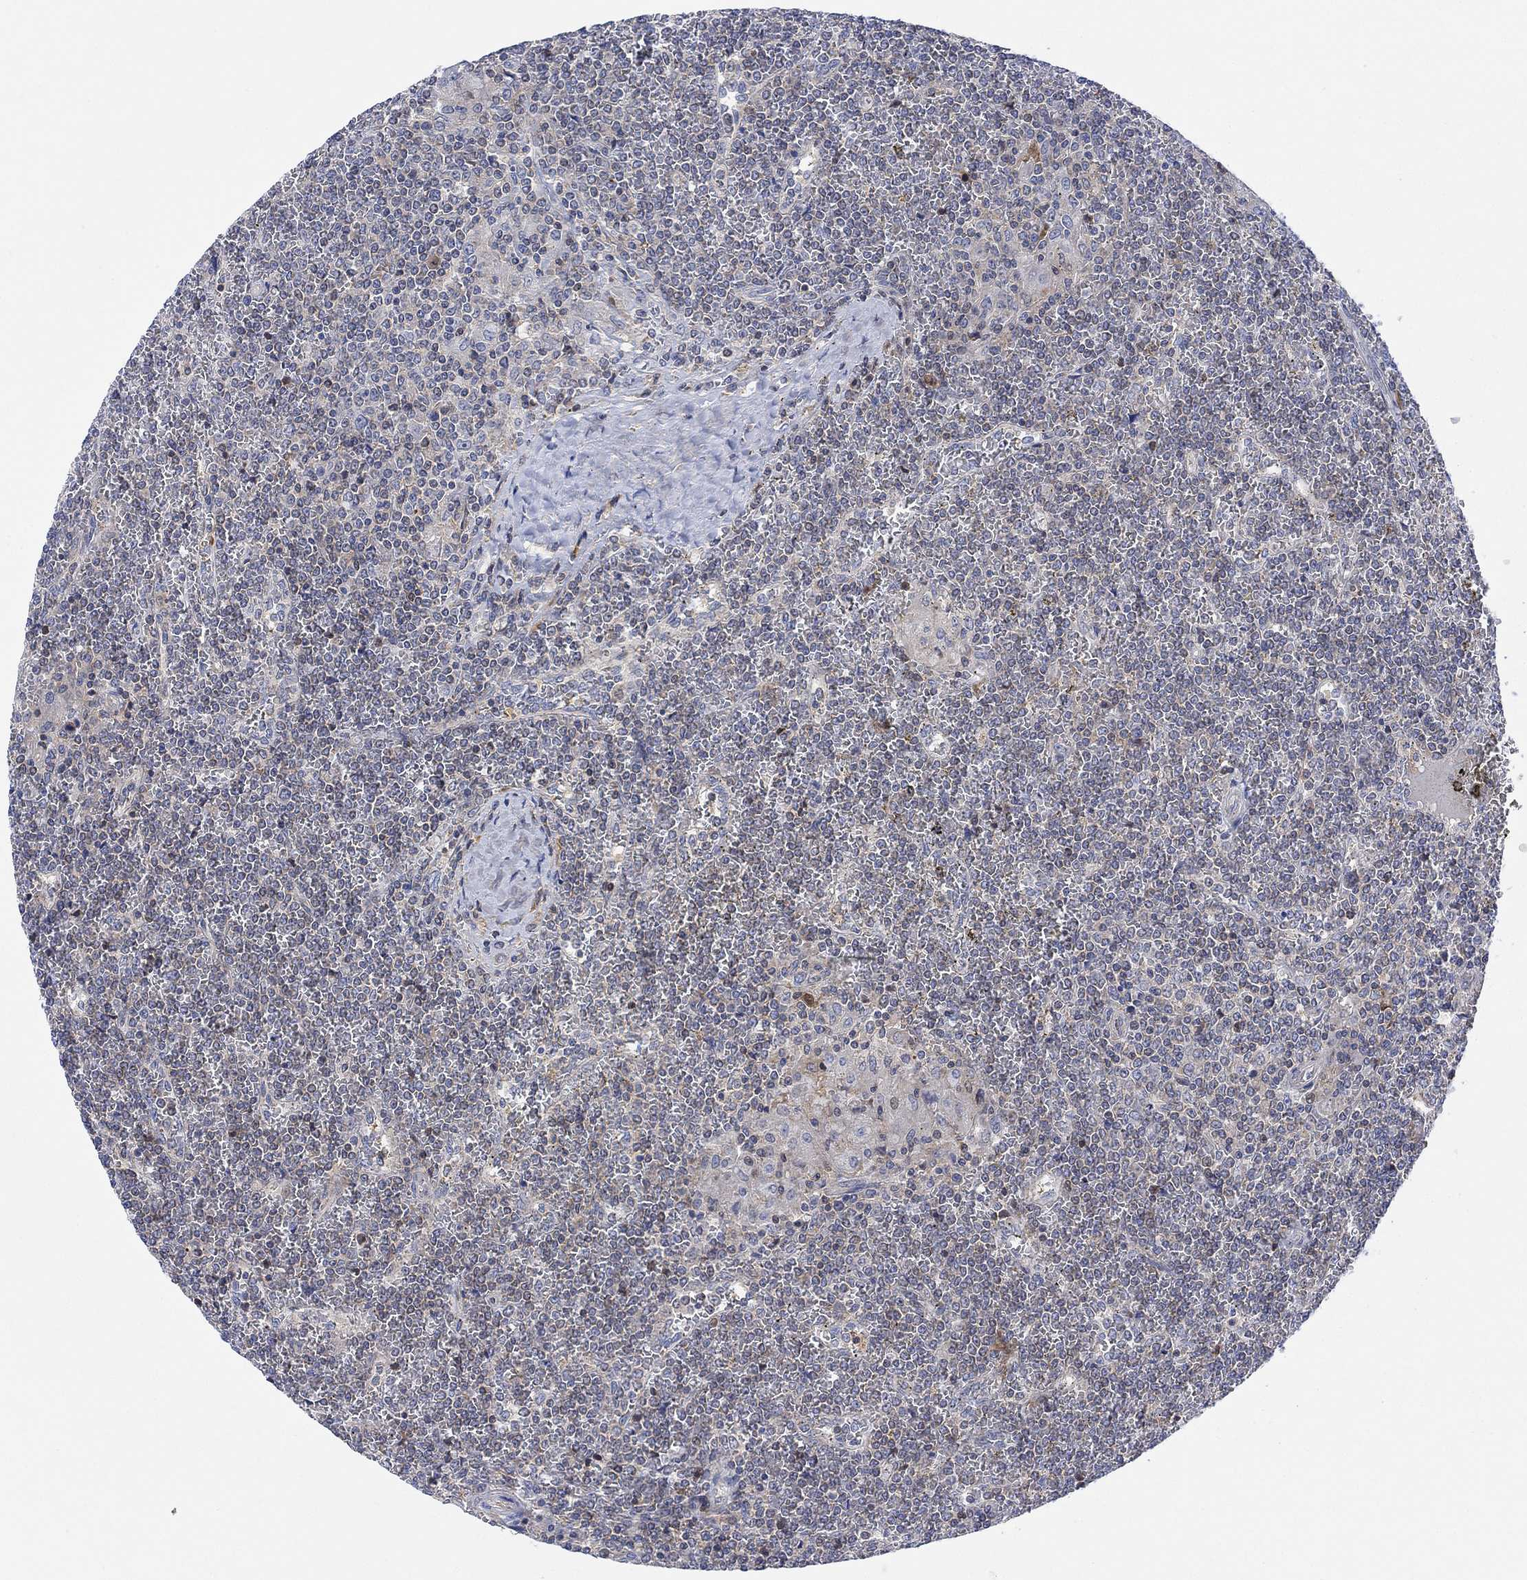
{"staining": {"intensity": "negative", "quantity": "none", "location": "none"}, "tissue": "lymphoma", "cell_type": "Tumor cells", "image_type": "cancer", "snomed": [{"axis": "morphology", "description": "Malignant lymphoma, non-Hodgkin's type, Low grade"}, {"axis": "topography", "description": "Spleen"}], "caption": "There is no significant positivity in tumor cells of low-grade malignant lymphoma, non-Hodgkin's type.", "gene": "ARSK", "patient": {"sex": "female", "age": 19}}